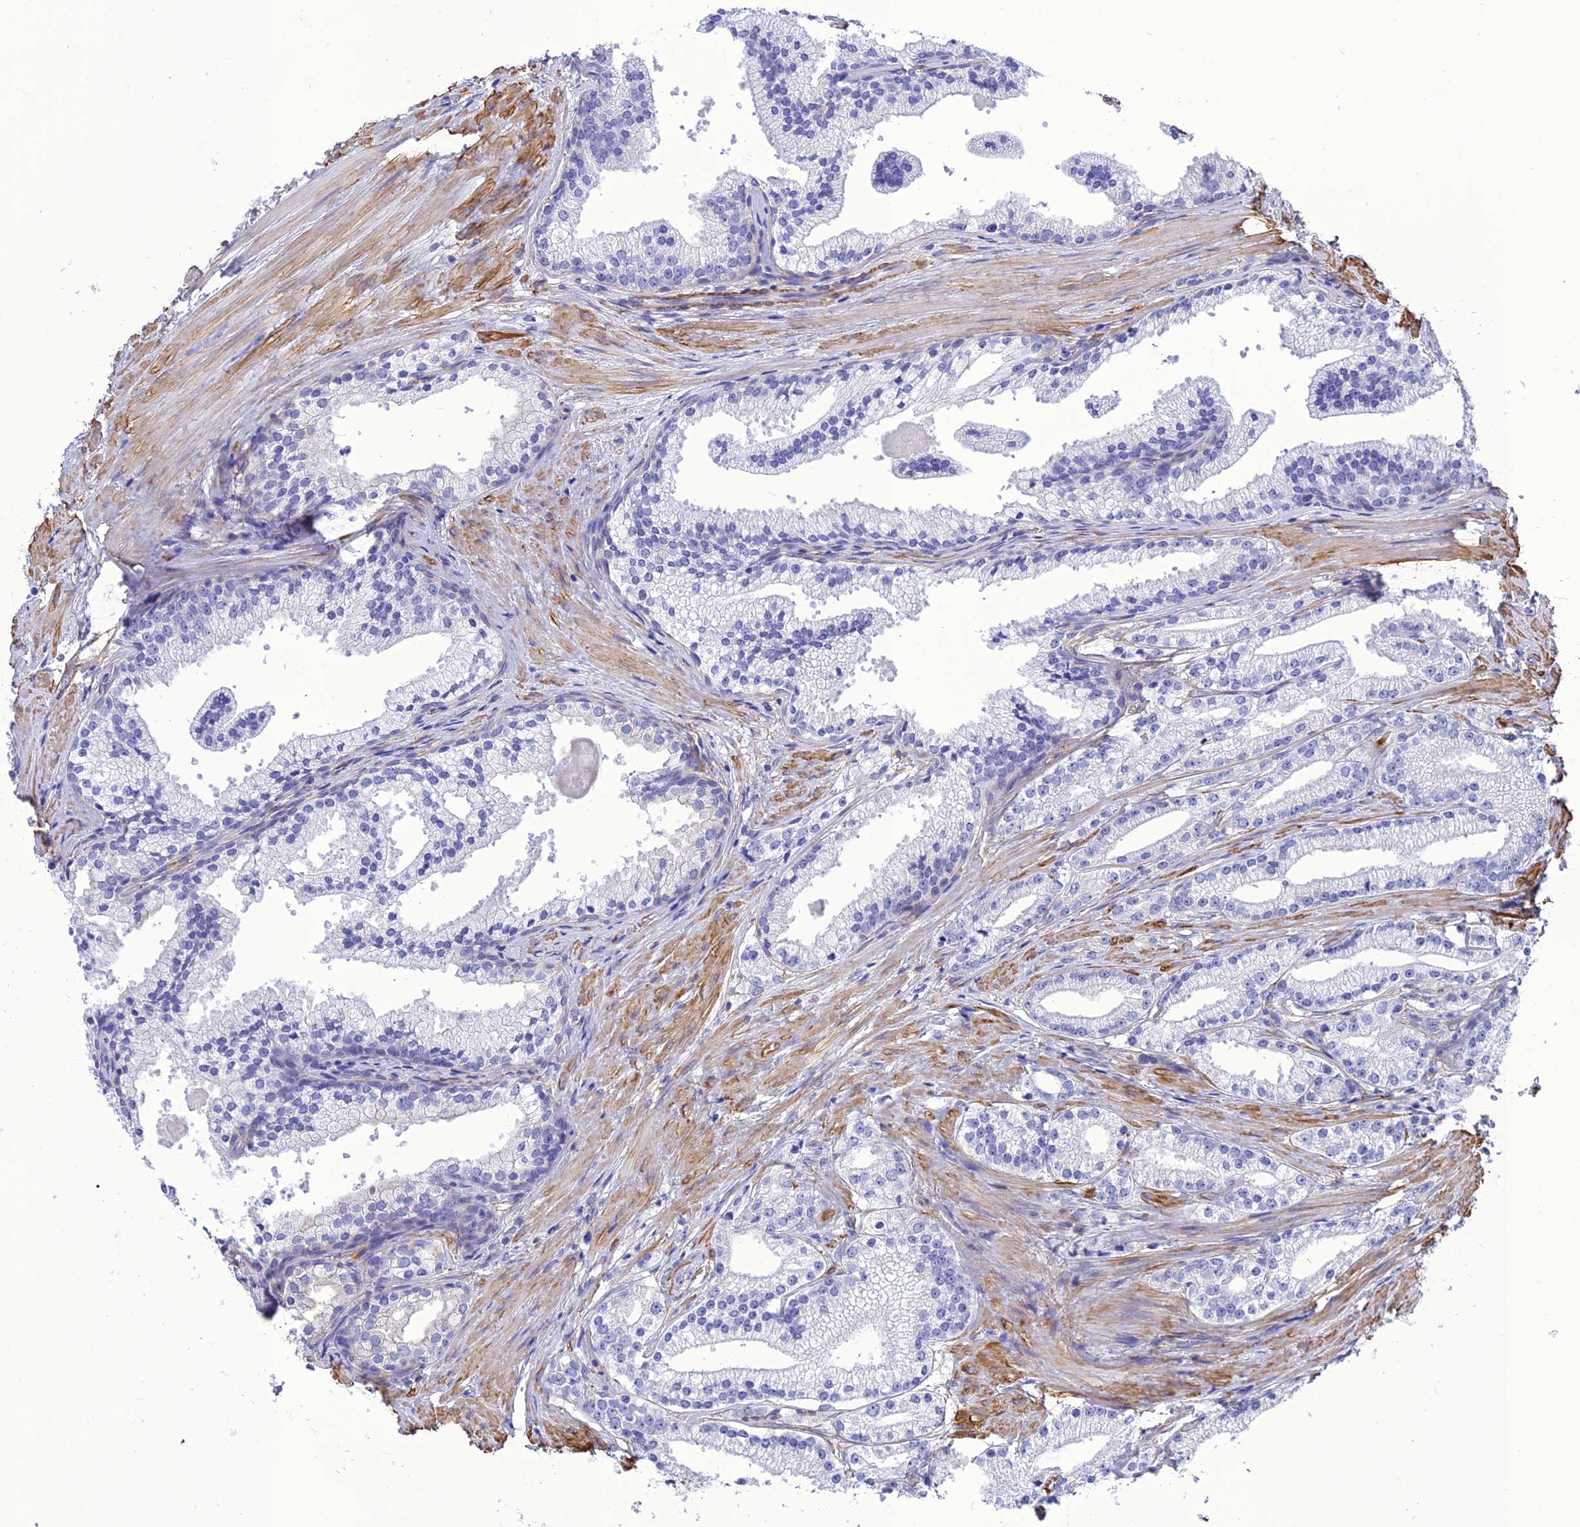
{"staining": {"intensity": "negative", "quantity": "none", "location": "none"}, "tissue": "prostate cancer", "cell_type": "Tumor cells", "image_type": "cancer", "snomed": [{"axis": "morphology", "description": "Adenocarcinoma, Low grade"}, {"axis": "topography", "description": "Prostate"}], "caption": "Image shows no significant protein positivity in tumor cells of prostate adenocarcinoma (low-grade).", "gene": "NKD1", "patient": {"sex": "male", "age": 57}}